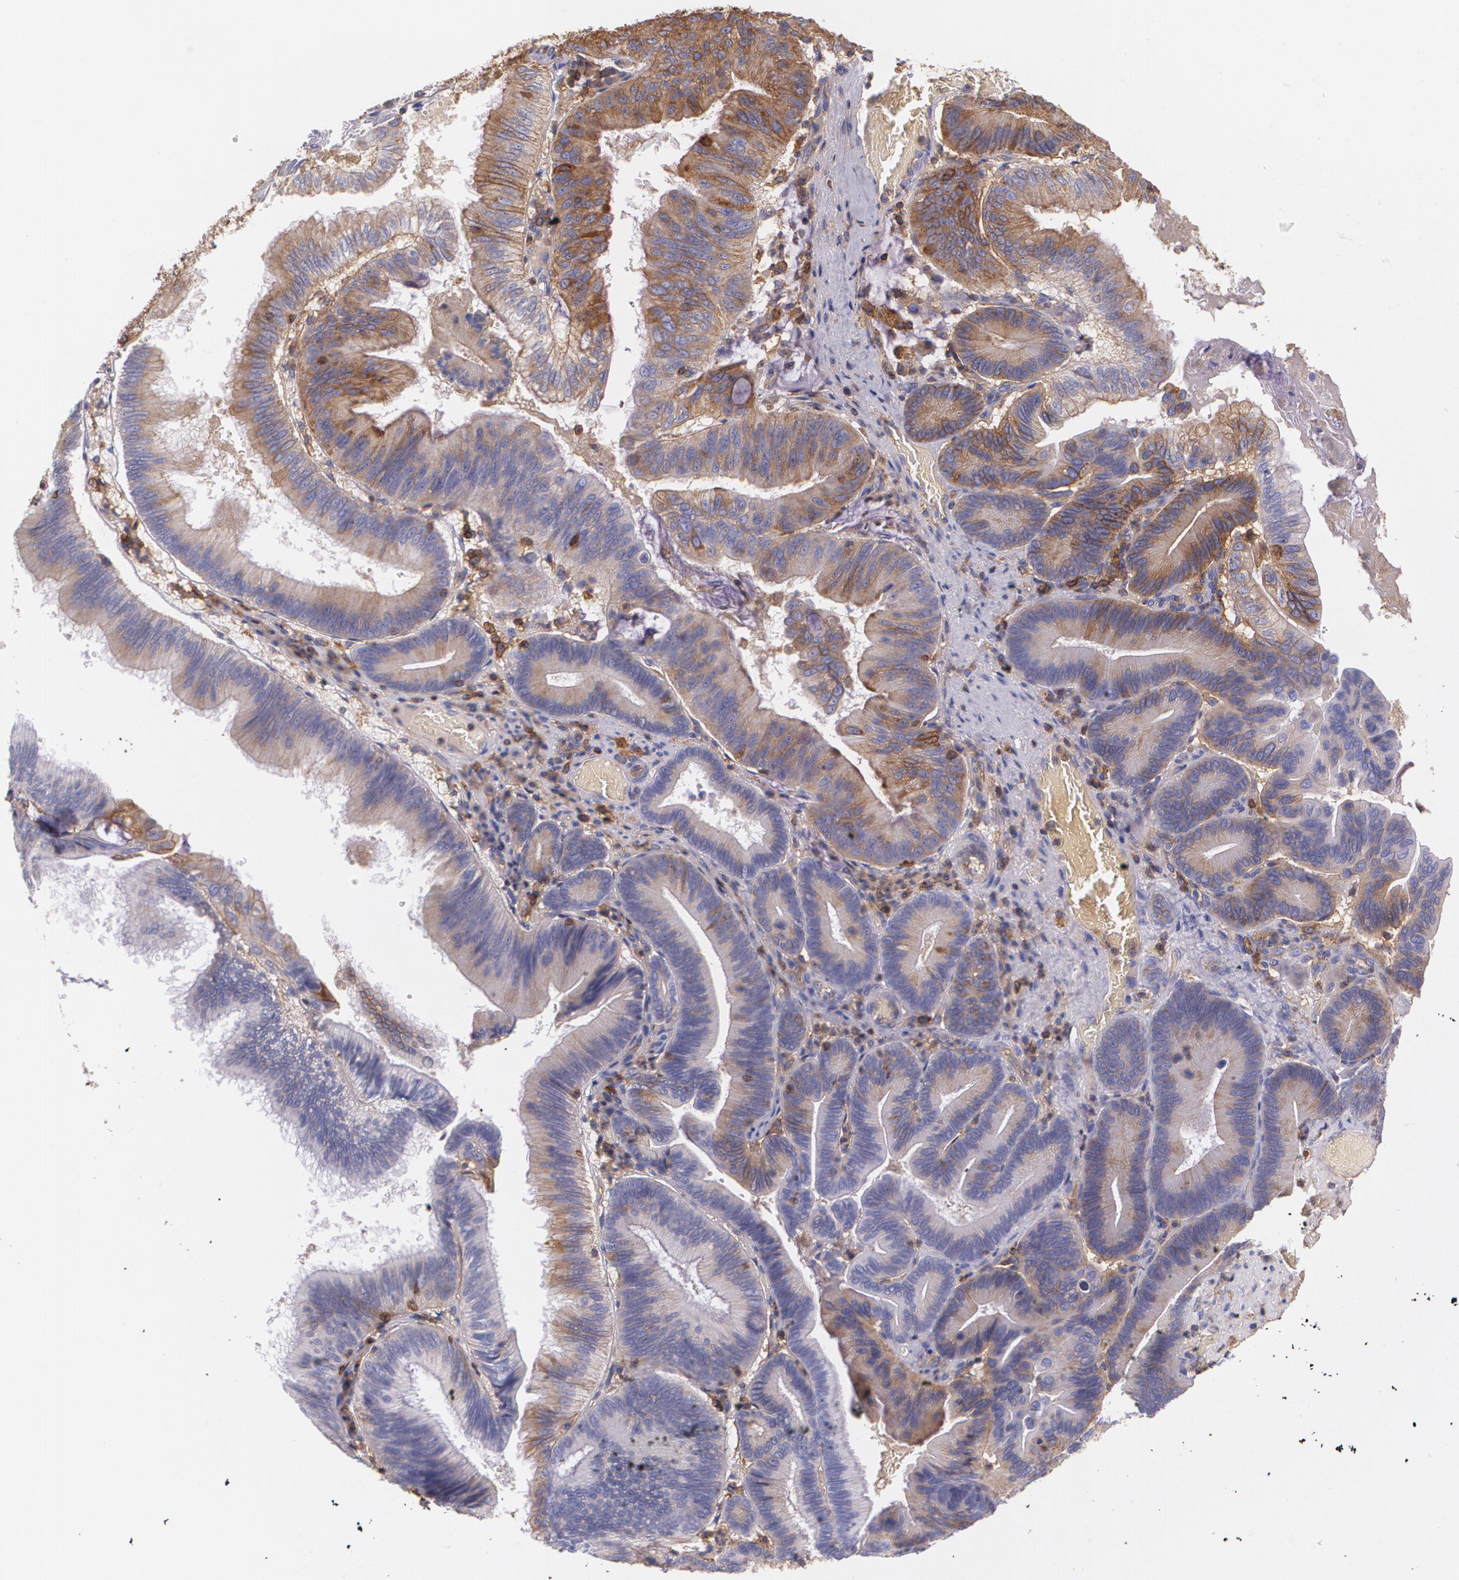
{"staining": {"intensity": "weak", "quantity": "25%-75%", "location": "cytoplasmic/membranous"}, "tissue": "pancreatic cancer", "cell_type": "Tumor cells", "image_type": "cancer", "snomed": [{"axis": "morphology", "description": "Adenocarcinoma, NOS"}, {"axis": "topography", "description": "Pancreas"}], "caption": "Immunohistochemical staining of pancreatic adenocarcinoma demonstrates low levels of weak cytoplasmic/membranous positivity in about 25%-75% of tumor cells.", "gene": "B2M", "patient": {"sex": "male", "age": 82}}